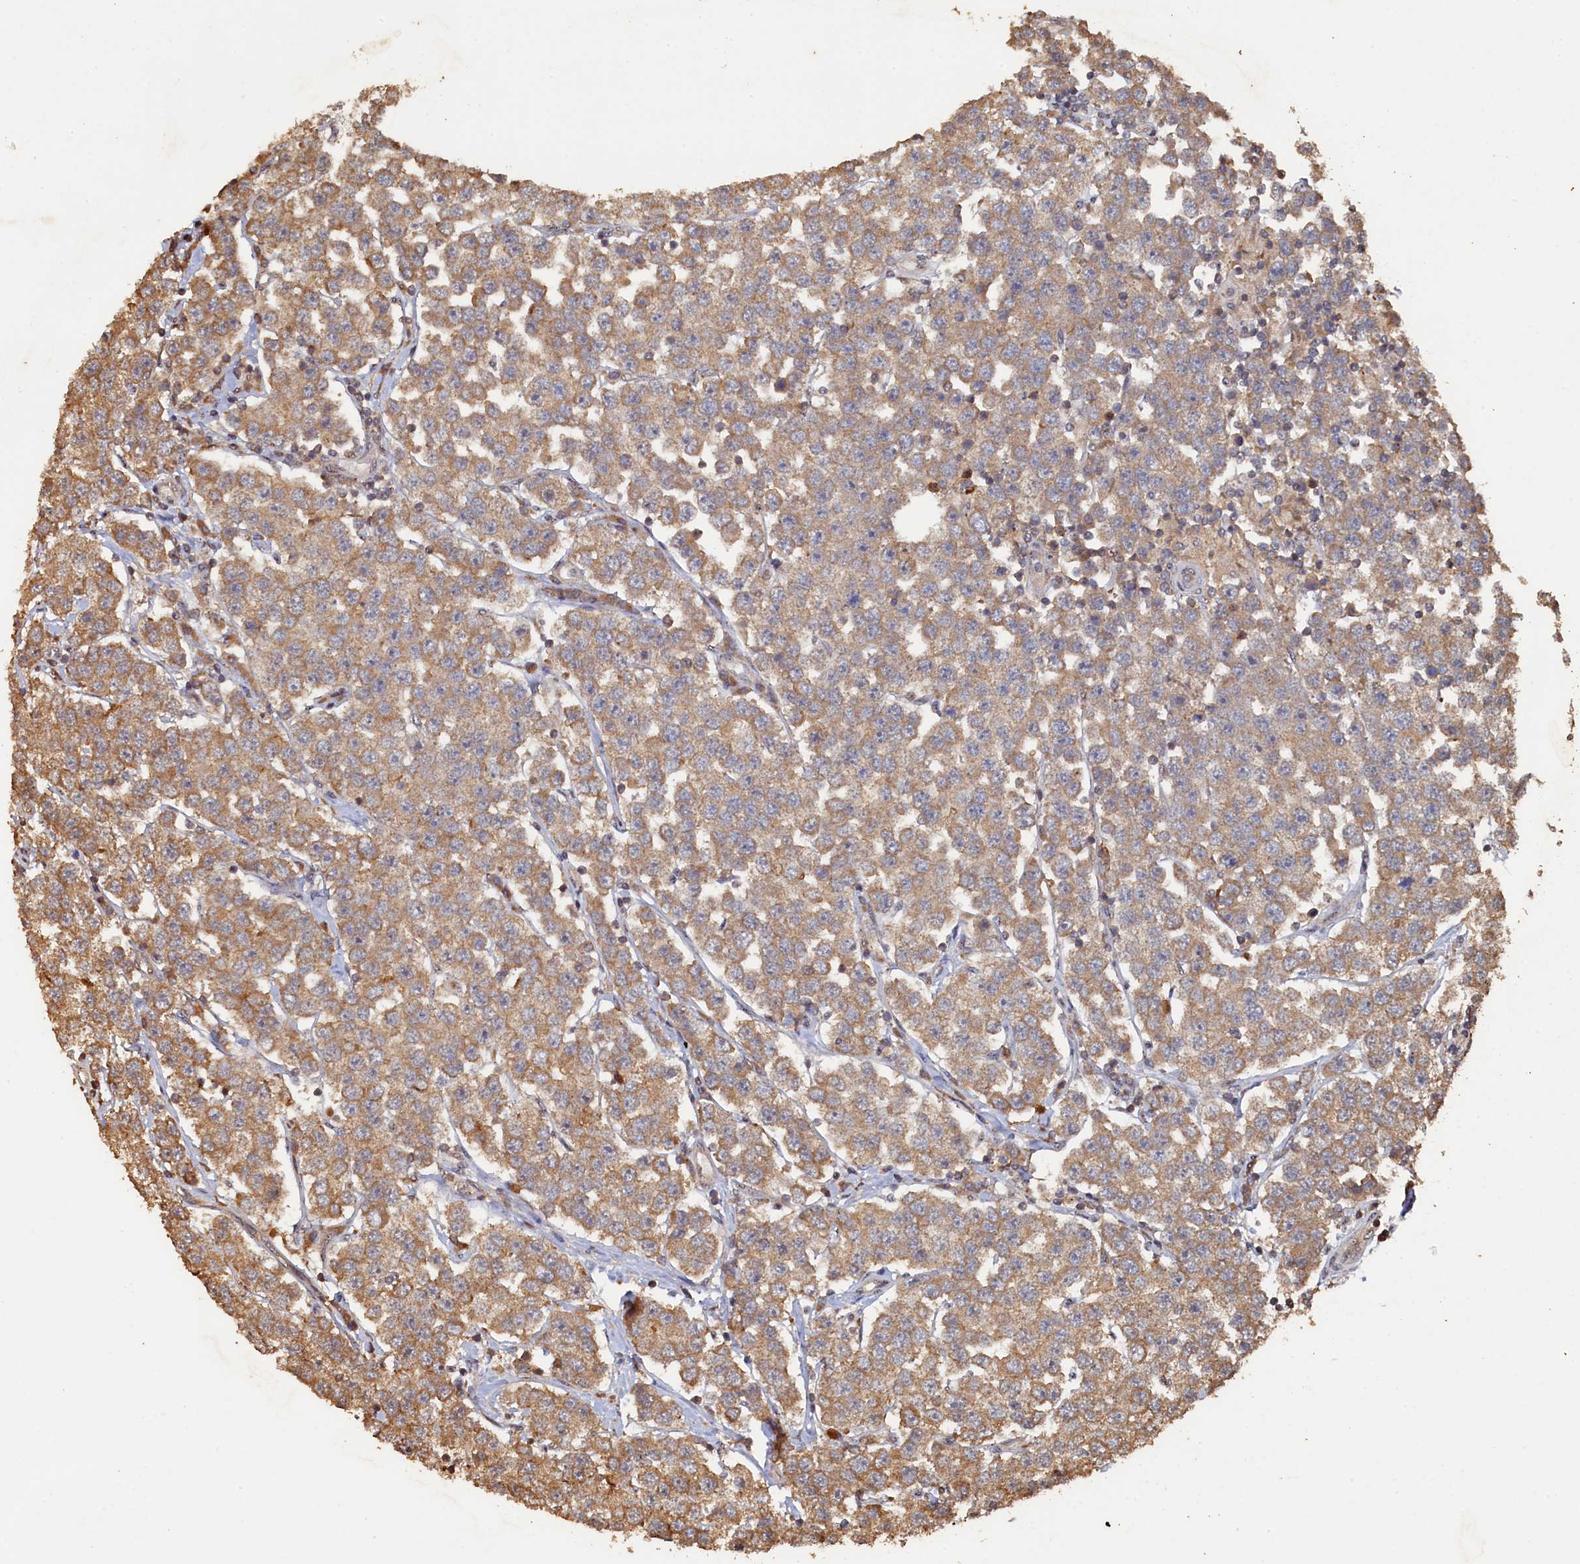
{"staining": {"intensity": "moderate", "quantity": ">75%", "location": "cytoplasmic/membranous"}, "tissue": "testis cancer", "cell_type": "Tumor cells", "image_type": "cancer", "snomed": [{"axis": "morphology", "description": "Seminoma, NOS"}, {"axis": "topography", "description": "Testis"}], "caption": "Immunohistochemical staining of seminoma (testis) demonstrates medium levels of moderate cytoplasmic/membranous protein staining in about >75% of tumor cells.", "gene": "PIGN", "patient": {"sex": "male", "age": 28}}